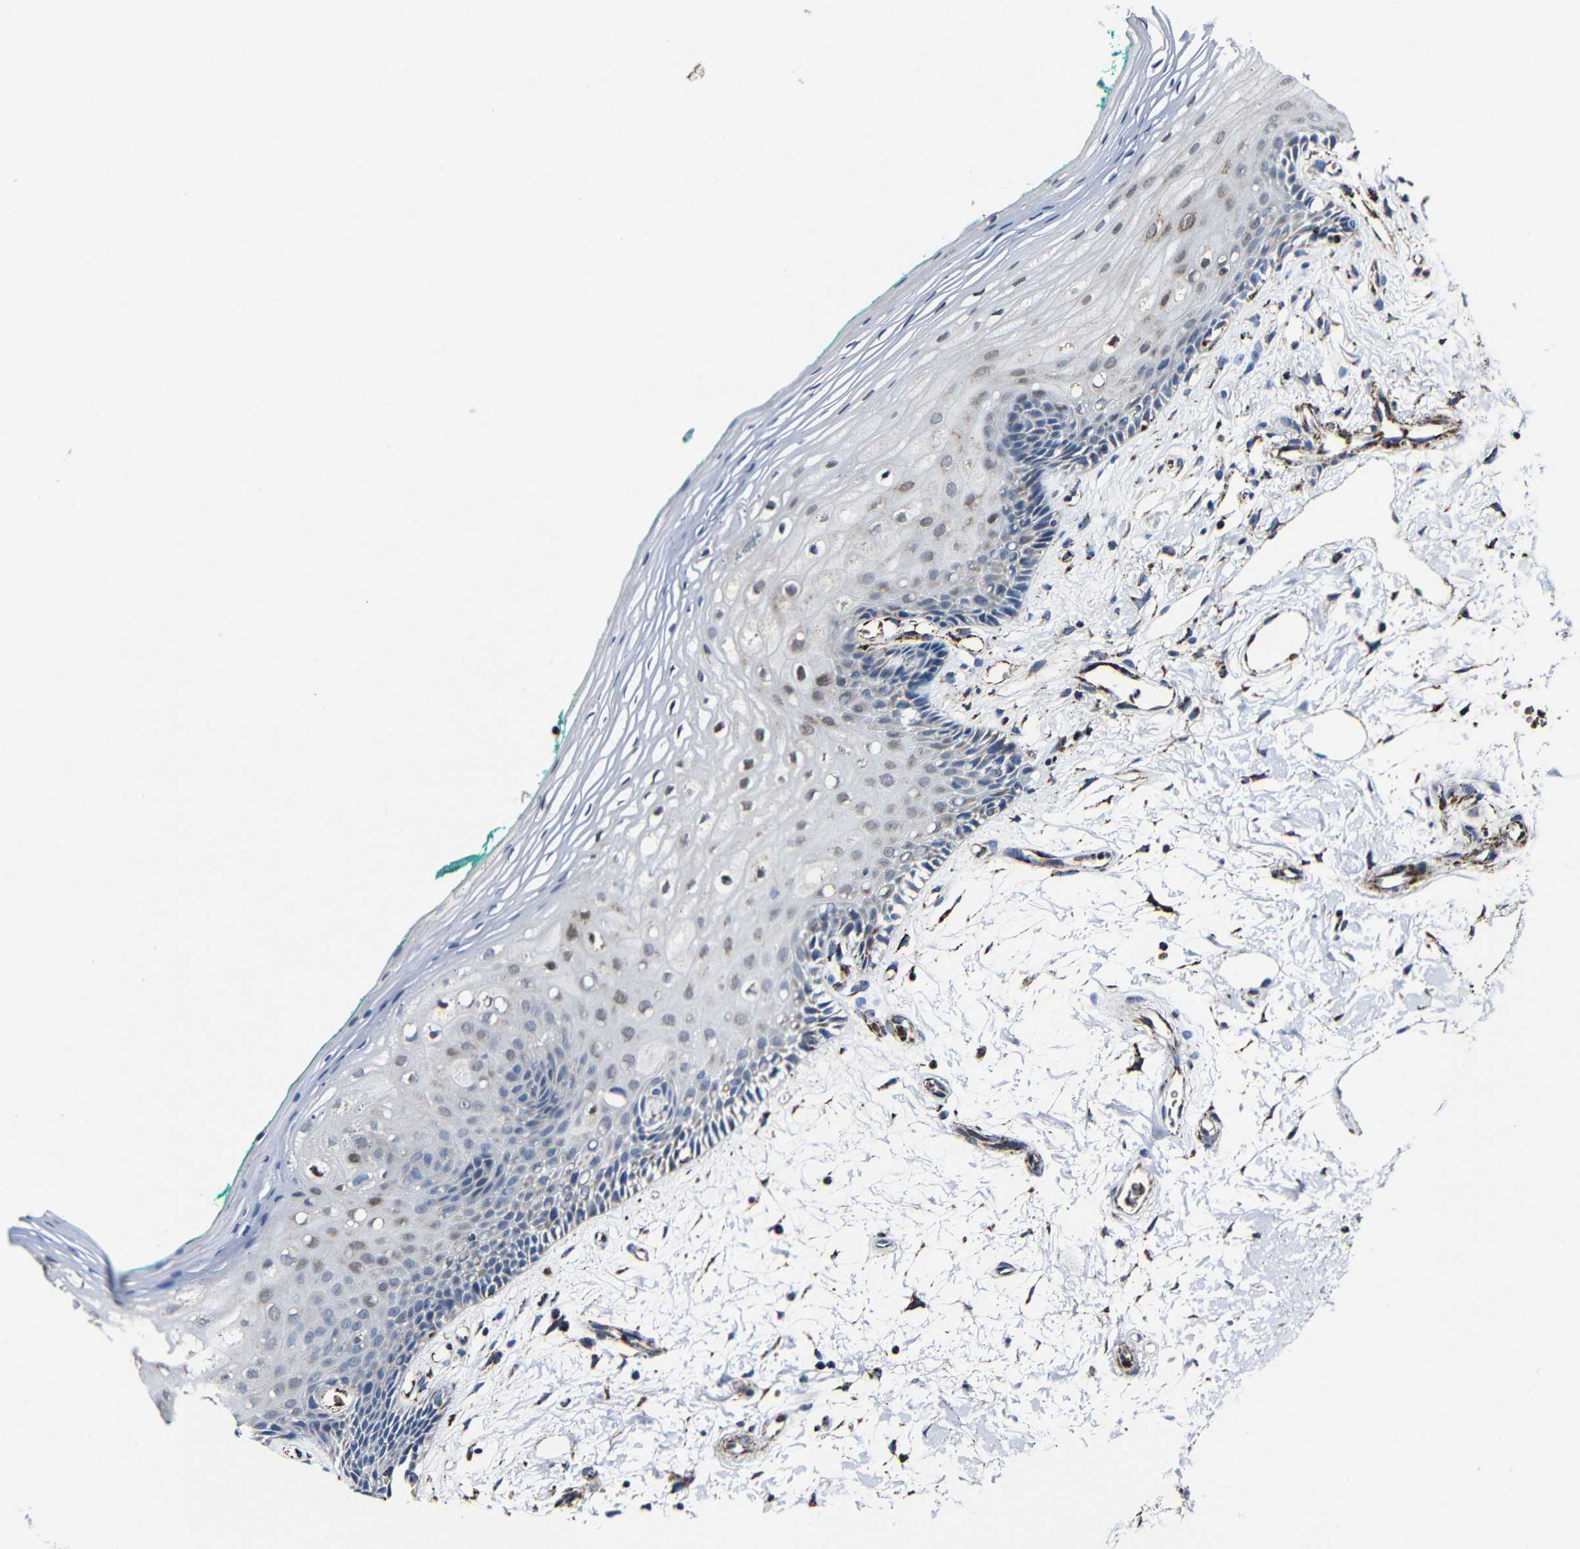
{"staining": {"intensity": "moderate", "quantity": "<25%", "location": "nuclear"}, "tissue": "oral mucosa", "cell_type": "Squamous epithelial cells", "image_type": "normal", "snomed": [{"axis": "morphology", "description": "Normal tissue, NOS"}, {"axis": "topography", "description": "Skeletal muscle"}, {"axis": "topography", "description": "Oral tissue"}, {"axis": "topography", "description": "Peripheral nerve tissue"}], "caption": "Immunohistochemistry of normal oral mucosa displays low levels of moderate nuclear expression in about <25% of squamous epithelial cells.", "gene": "CA5B", "patient": {"sex": "female", "age": 84}}